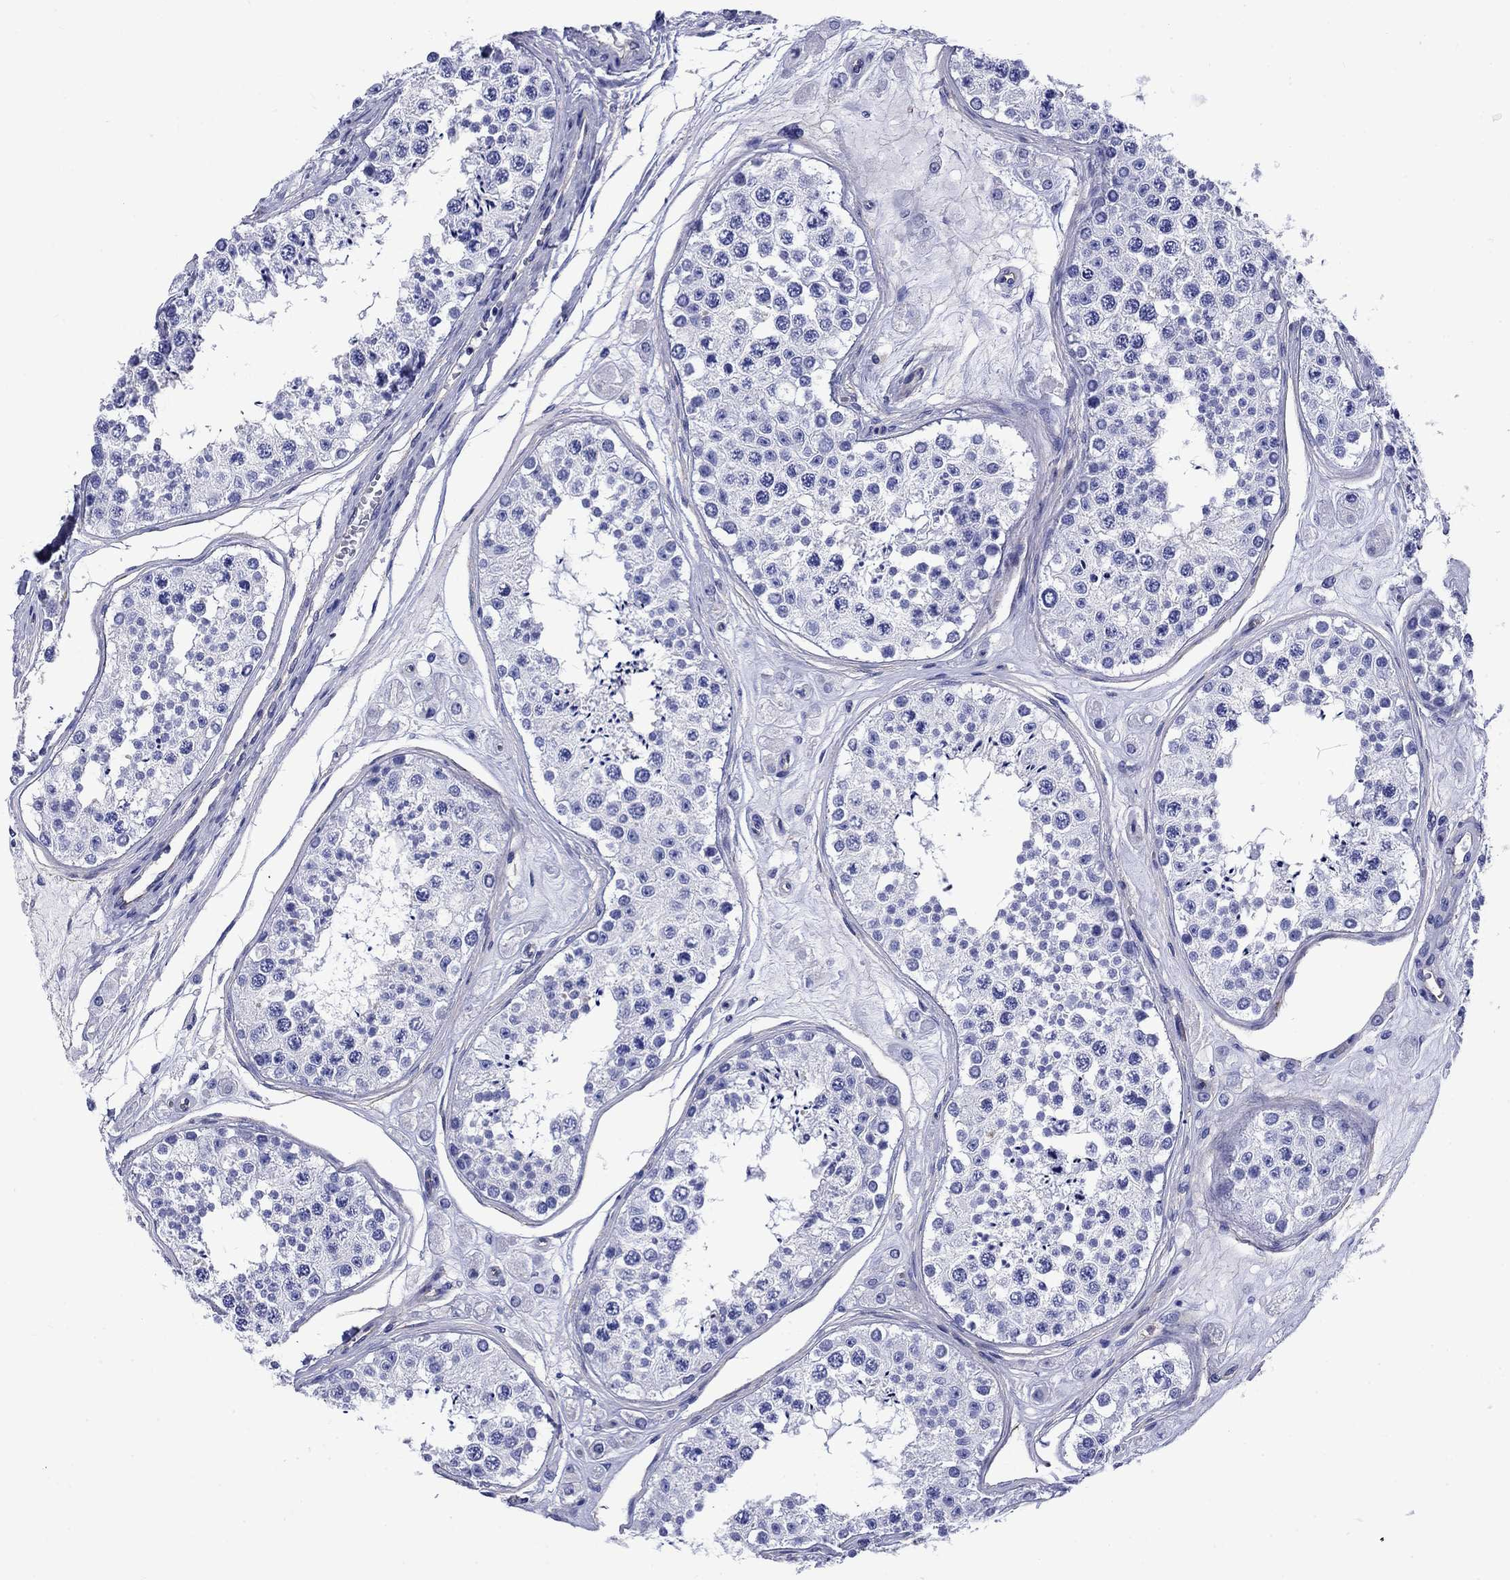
{"staining": {"intensity": "negative", "quantity": "none", "location": "none"}, "tissue": "testis", "cell_type": "Cells in seminiferous ducts", "image_type": "normal", "snomed": [{"axis": "morphology", "description": "Normal tissue, NOS"}, {"axis": "topography", "description": "Testis"}], "caption": "A high-resolution photomicrograph shows immunohistochemistry (IHC) staining of unremarkable testis, which demonstrates no significant positivity in cells in seminiferous ducts.", "gene": "SLC1A2", "patient": {"sex": "male", "age": 25}}